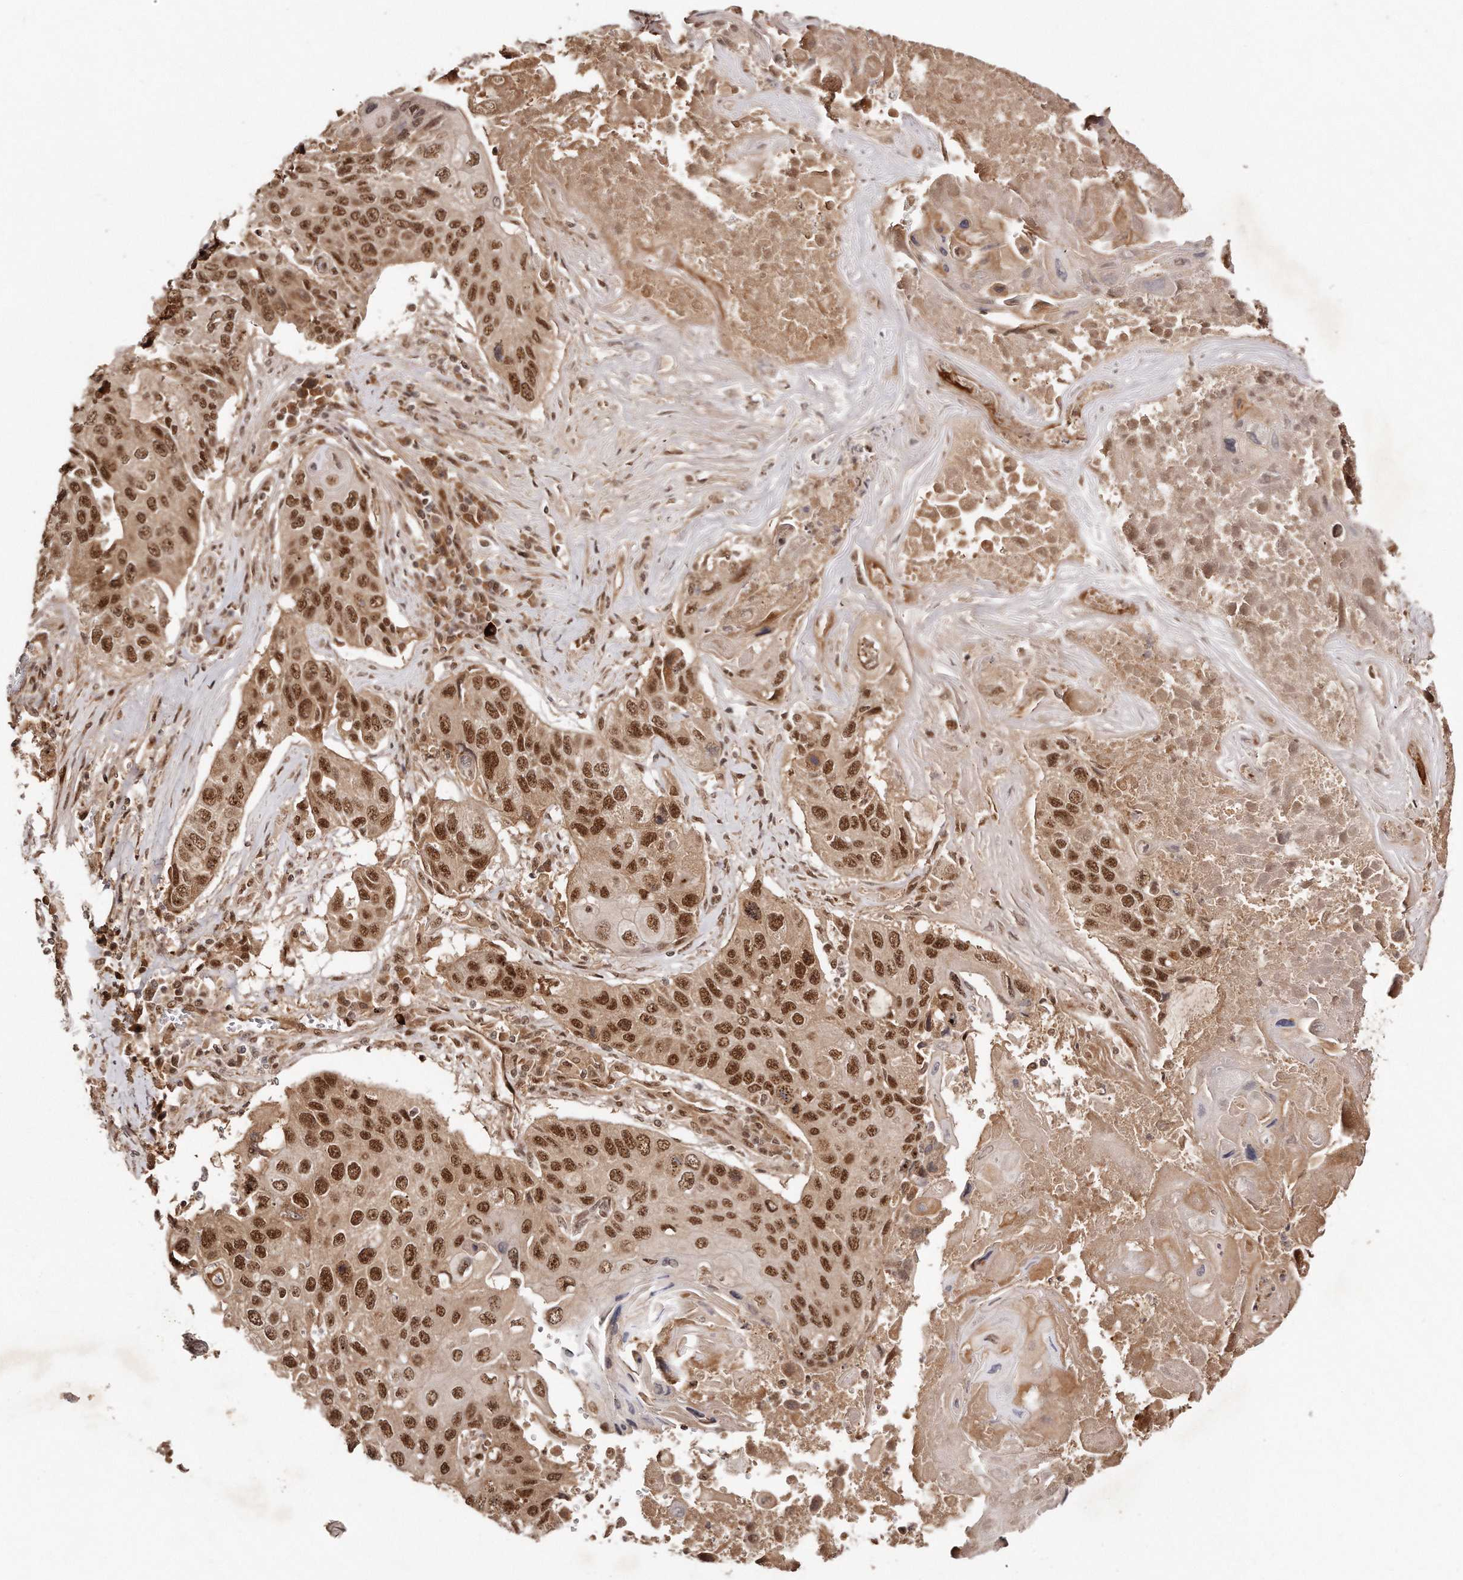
{"staining": {"intensity": "moderate", "quantity": ">75%", "location": "nuclear"}, "tissue": "lung cancer", "cell_type": "Tumor cells", "image_type": "cancer", "snomed": [{"axis": "morphology", "description": "Squamous cell carcinoma, NOS"}, {"axis": "topography", "description": "Lung"}], "caption": "This photomicrograph demonstrates lung cancer (squamous cell carcinoma) stained with immunohistochemistry (IHC) to label a protein in brown. The nuclear of tumor cells show moderate positivity for the protein. Nuclei are counter-stained blue.", "gene": "SOX4", "patient": {"sex": "male", "age": 61}}